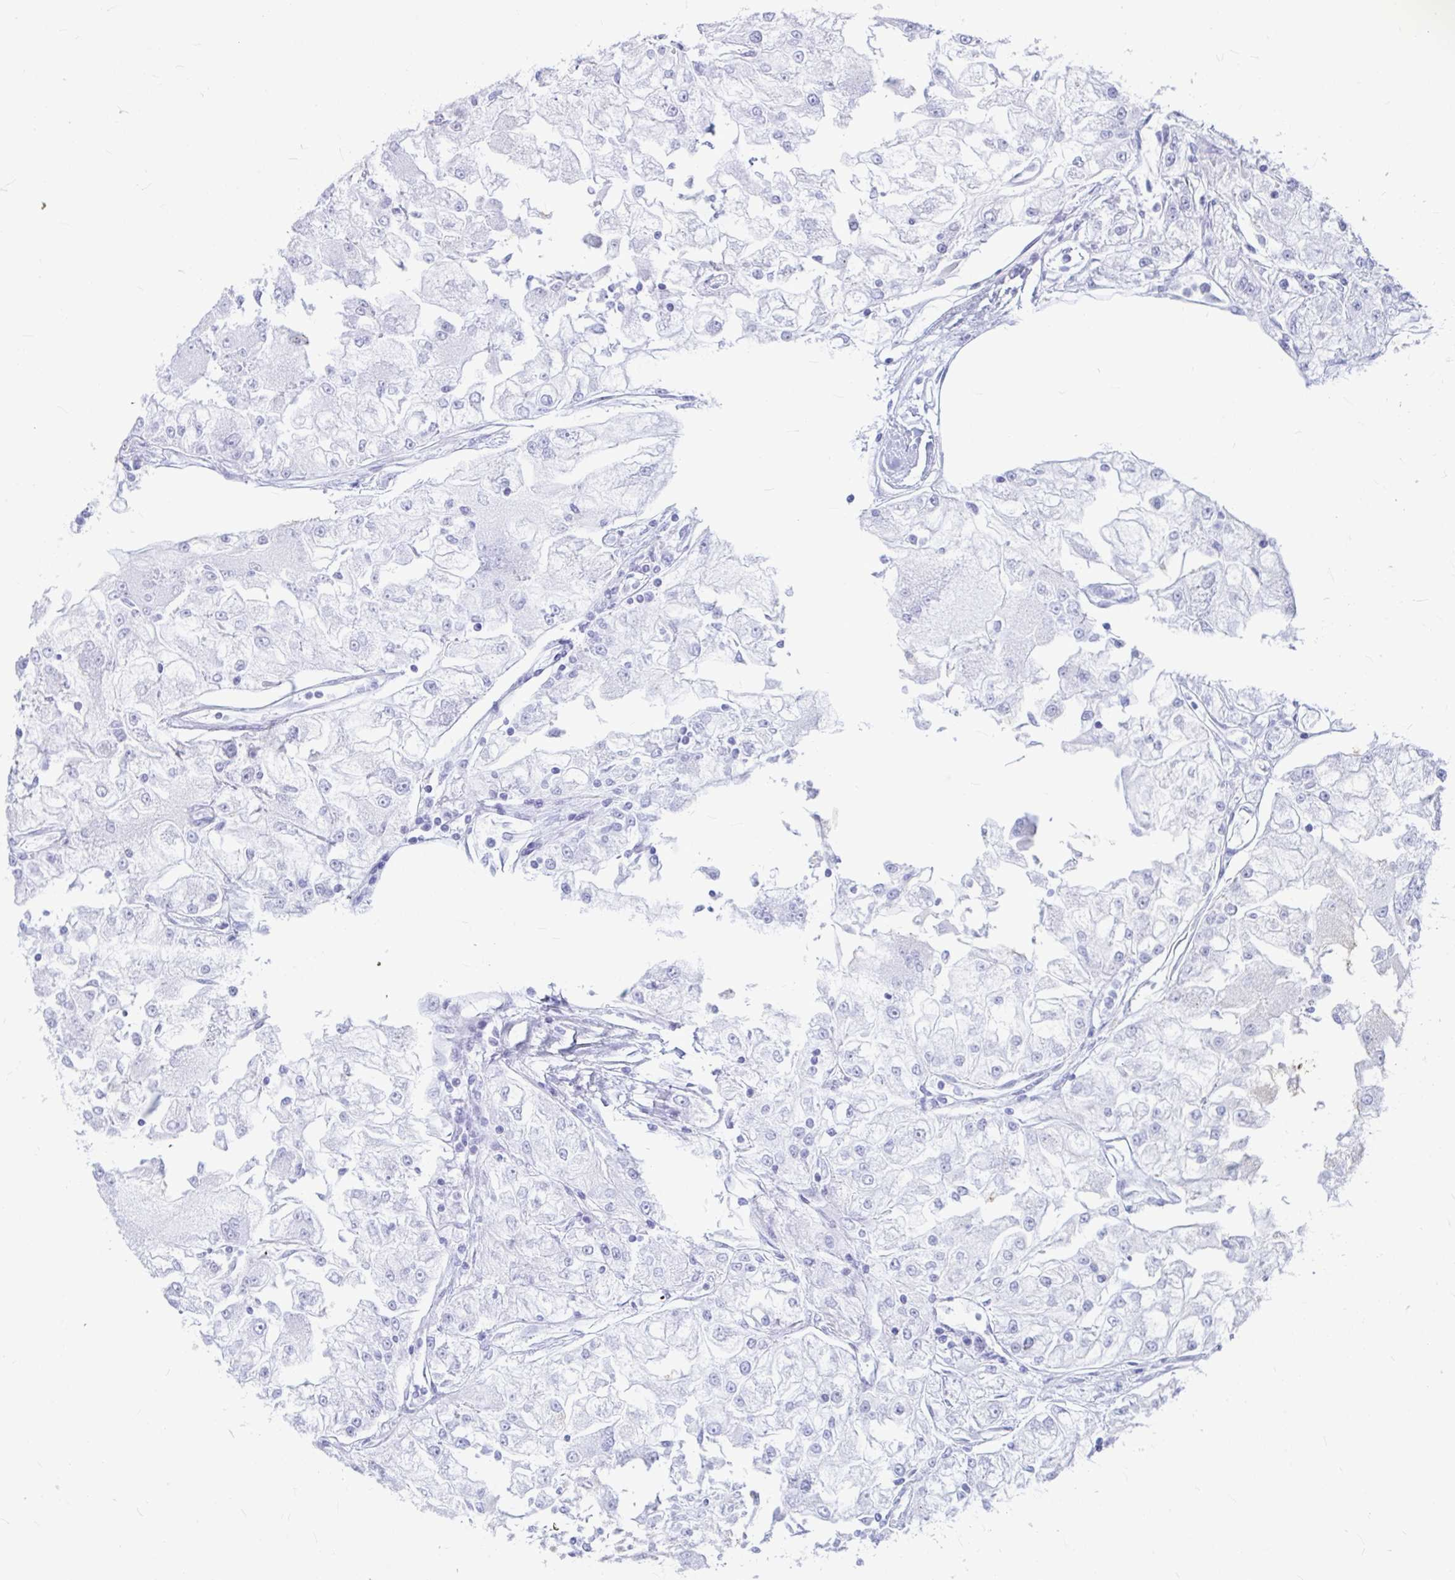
{"staining": {"intensity": "negative", "quantity": "none", "location": "none"}, "tissue": "renal cancer", "cell_type": "Tumor cells", "image_type": "cancer", "snomed": [{"axis": "morphology", "description": "Adenocarcinoma, NOS"}, {"axis": "topography", "description": "Kidney"}], "caption": "A photomicrograph of renal adenocarcinoma stained for a protein reveals no brown staining in tumor cells.", "gene": "OR5J2", "patient": {"sex": "female", "age": 72}}